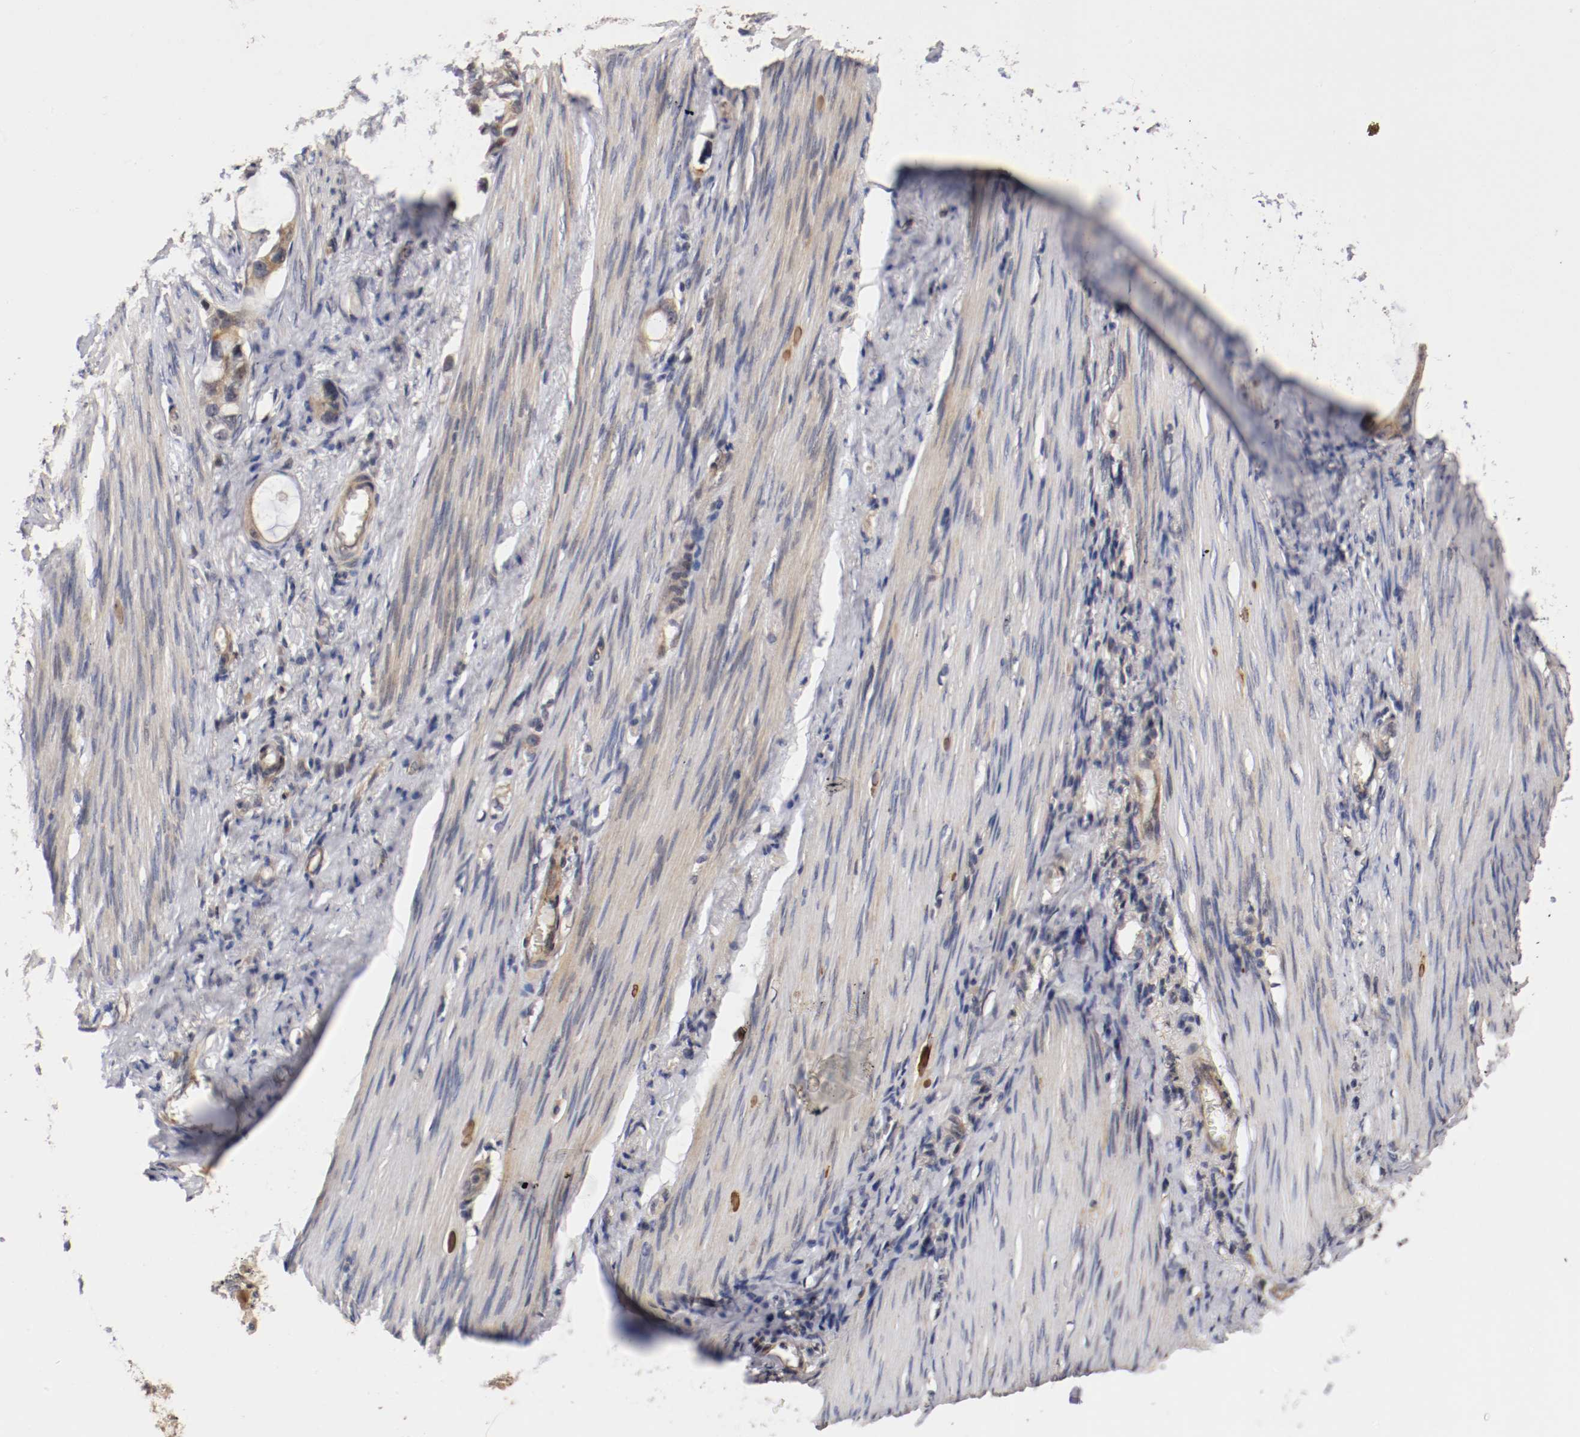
{"staining": {"intensity": "moderate", "quantity": ">75%", "location": "cytoplasmic/membranous"}, "tissue": "stomach cancer", "cell_type": "Tumor cells", "image_type": "cancer", "snomed": [{"axis": "morphology", "description": "Adenocarcinoma, NOS"}, {"axis": "topography", "description": "Stomach"}], "caption": "Immunohistochemistry (DAB) staining of adenocarcinoma (stomach) displays moderate cytoplasmic/membranous protein staining in about >75% of tumor cells.", "gene": "TNFRSF1B", "patient": {"sex": "female", "age": 75}}